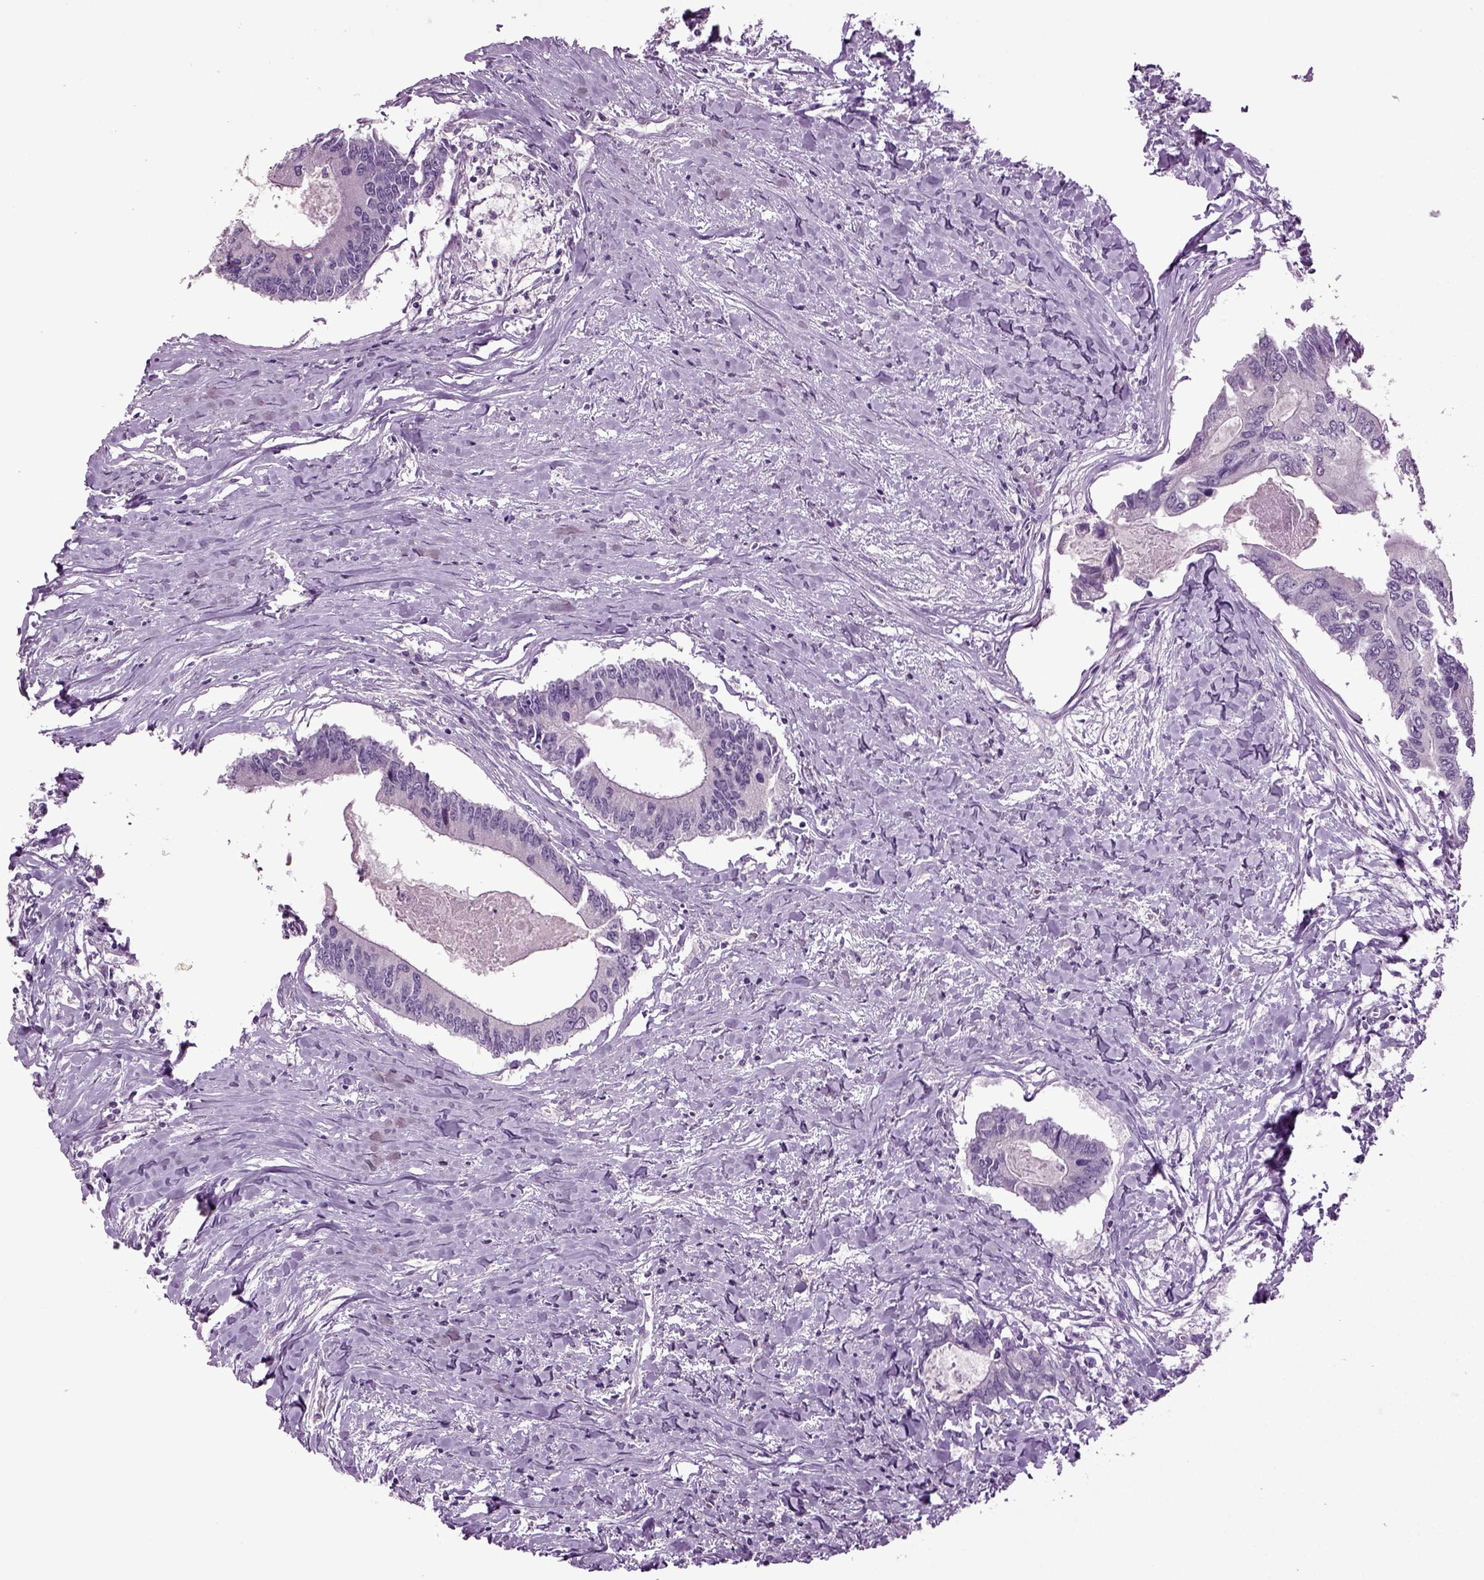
{"staining": {"intensity": "negative", "quantity": "none", "location": "none"}, "tissue": "colorectal cancer", "cell_type": "Tumor cells", "image_type": "cancer", "snomed": [{"axis": "morphology", "description": "Adenocarcinoma, NOS"}, {"axis": "topography", "description": "Colon"}], "caption": "IHC micrograph of human colorectal cancer (adenocarcinoma) stained for a protein (brown), which reveals no expression in tumor cells.", "gene": "SLC17A6", "patient": {"sex": "male", "age": 53}}